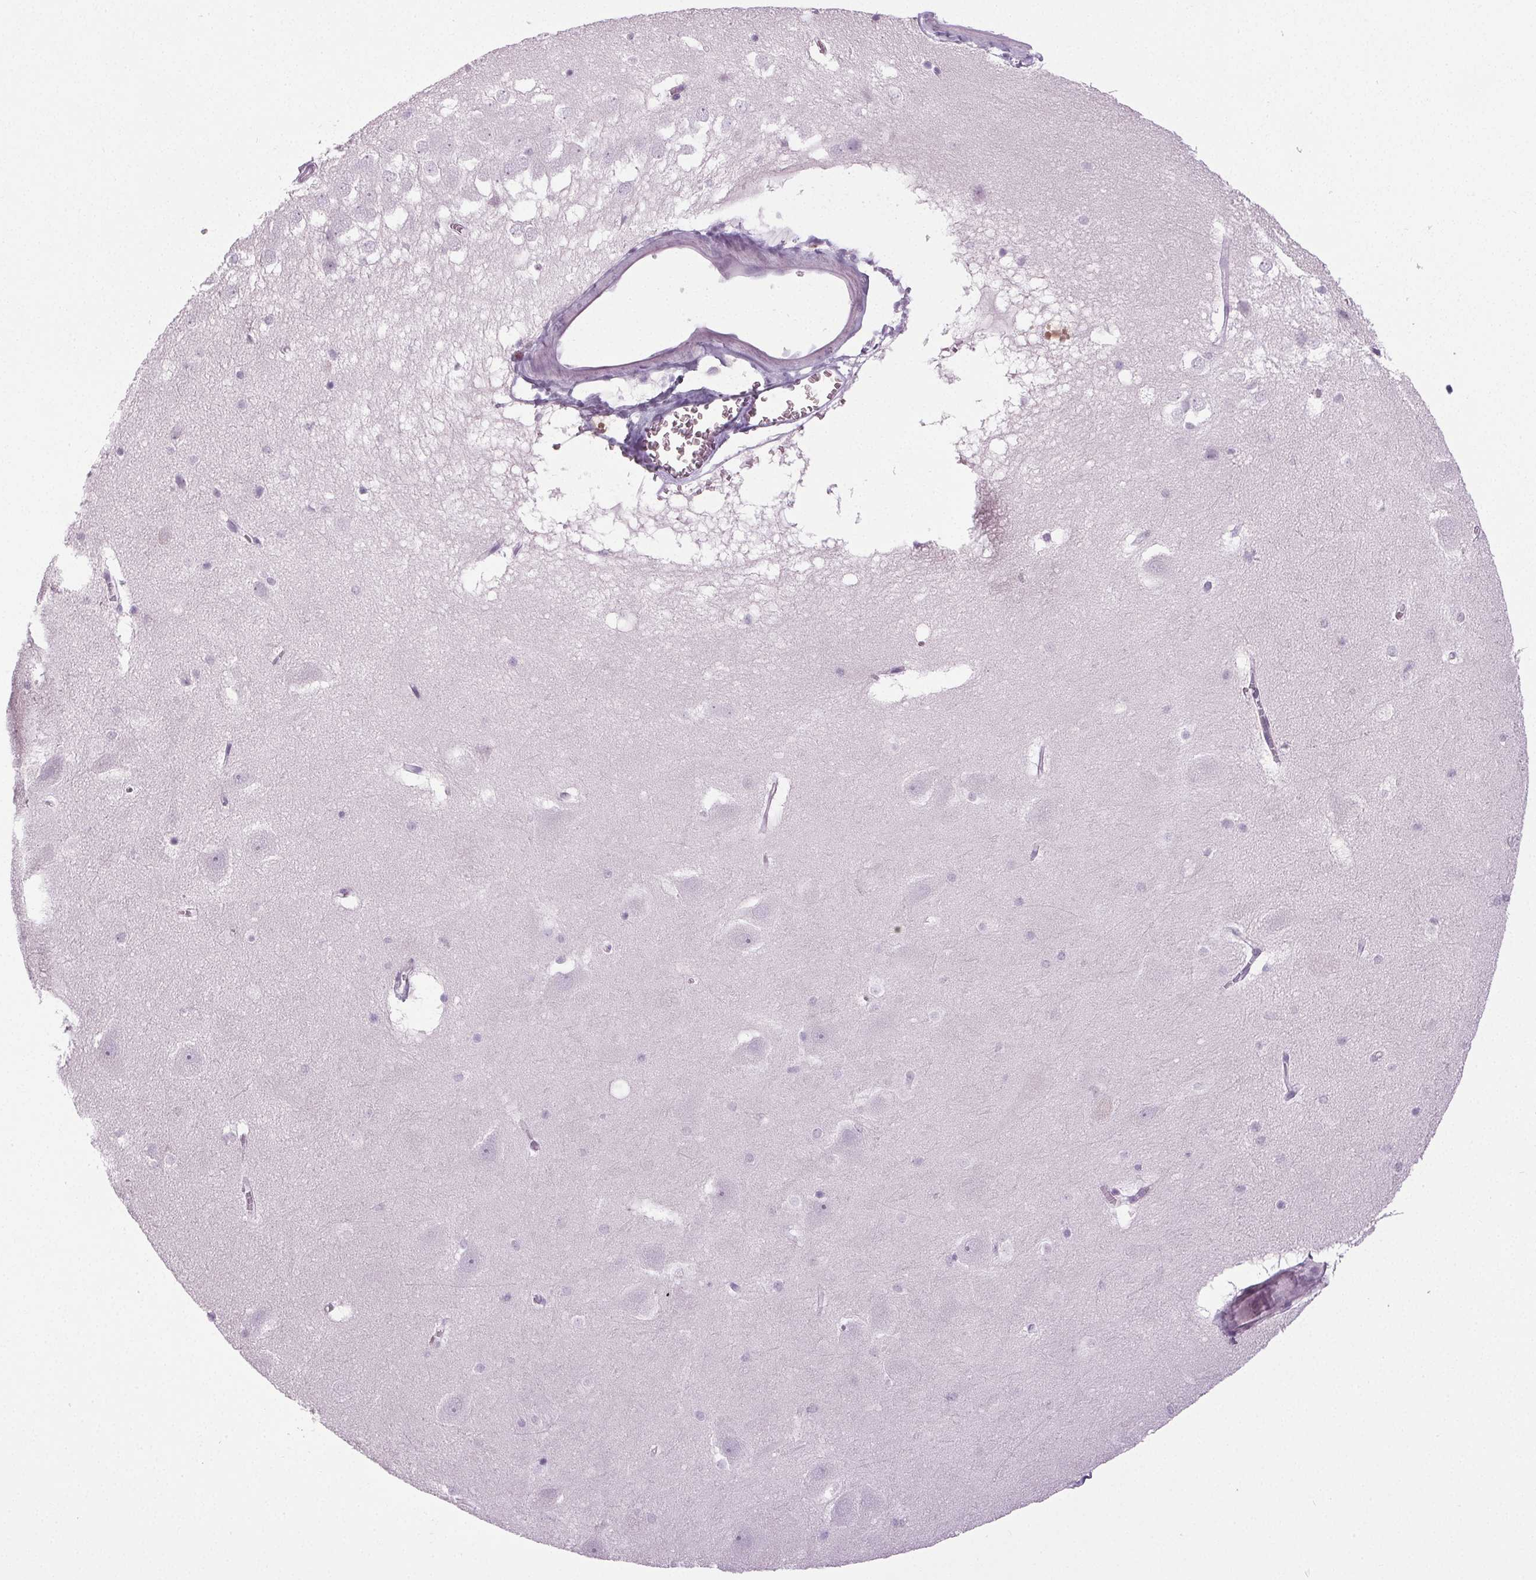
{"staining": {"intensity": "negative", "quantity": "none", "location": "none"}, "tissue": "hippocampus", "cell_type": "Glial cells", "image_type": "normal", "snomed": [{"axis": "morphology", "description": "Normal tissue, NOS"}, {"axis": "topography", "description": "Hippocampus"}], "caption": "A high-resolution photomicrograph shows immunohistochemistry staining of unremarkable hippocampus, which exhibits no significant positivity in glial cells.", "gene": "IGF2BP1", "patient": {"sex": "male", "age": 45}}